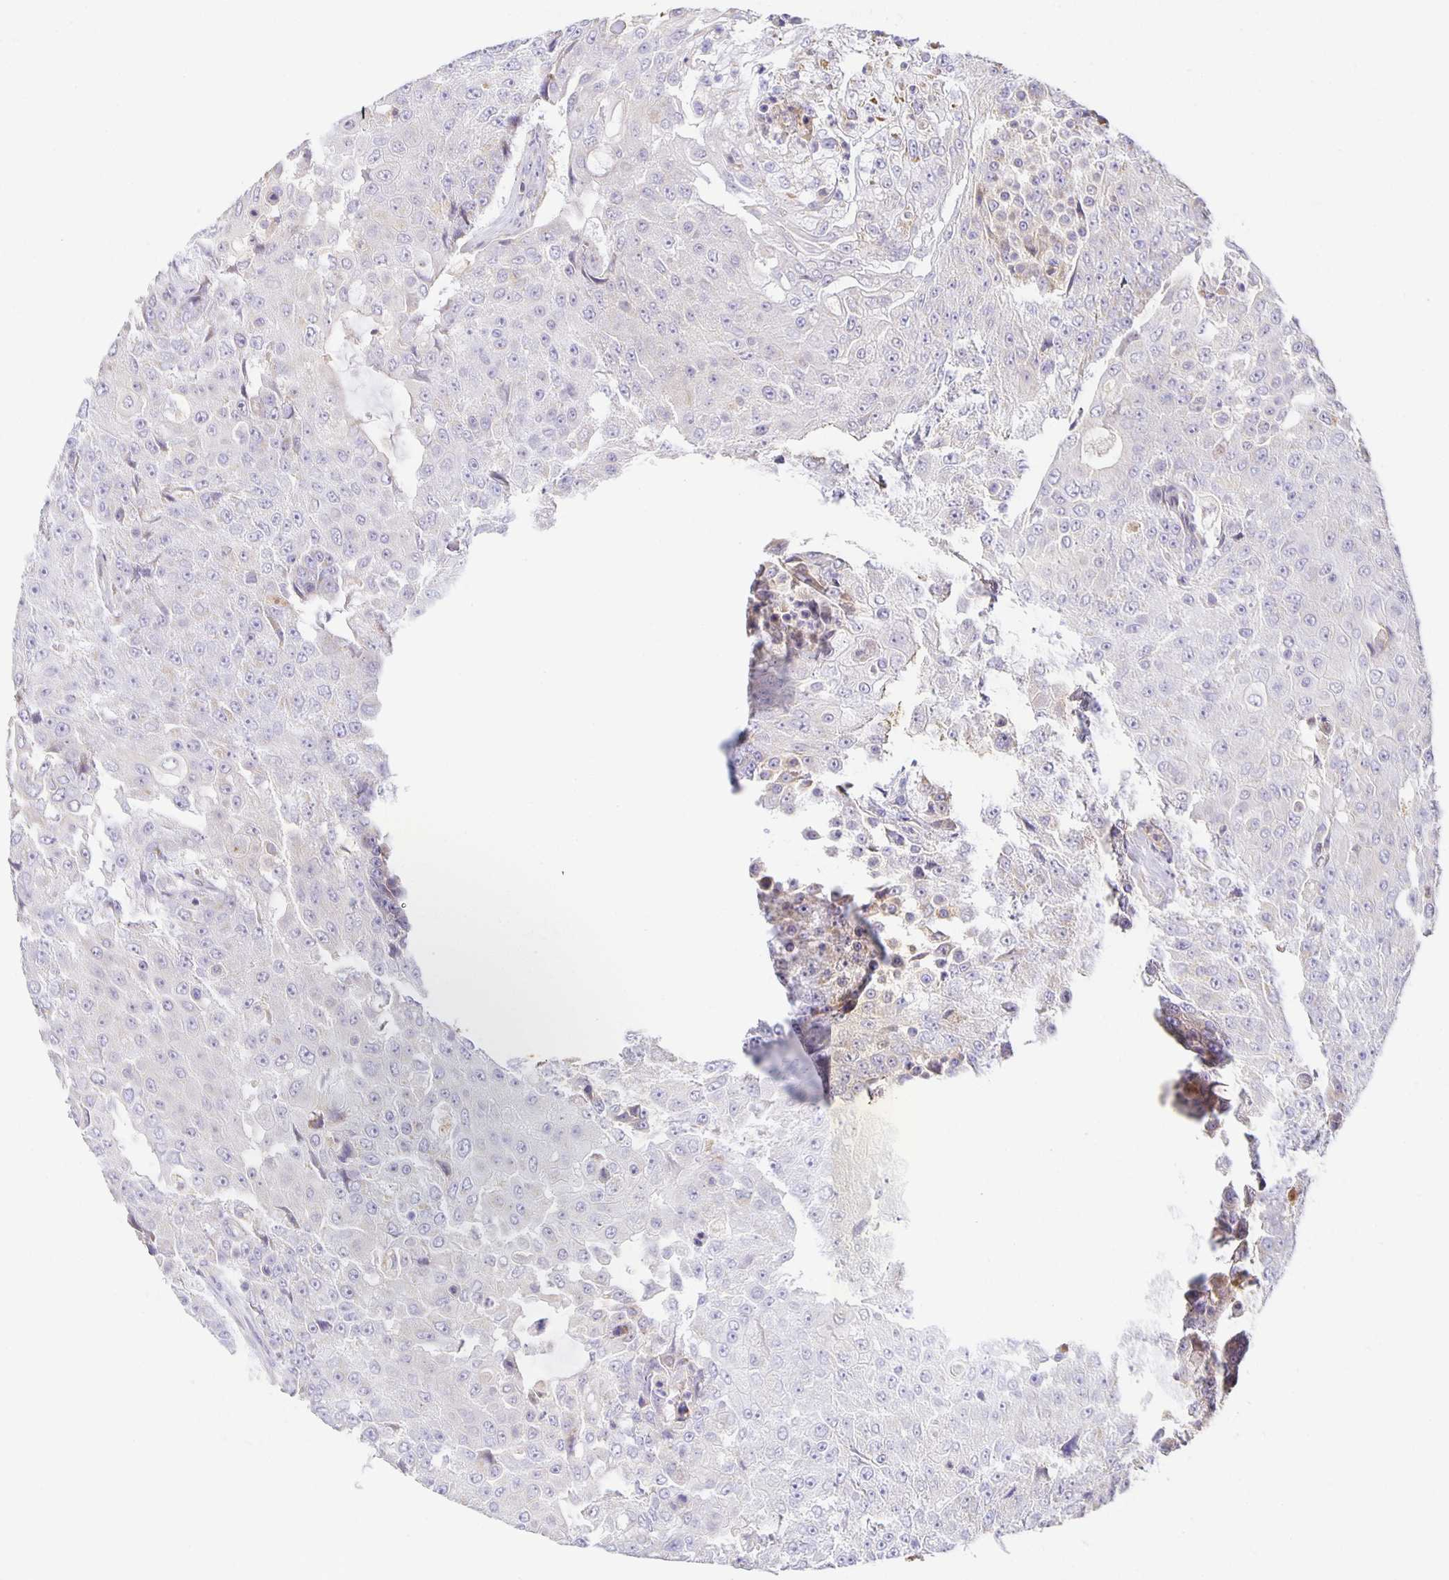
{"staining": {"intensity": "negative", "quantity": "none", "location": "none"}, "tissue": "urothelial cancer", "cell_type": "Tumor cells", "image_type": "cancer", "snomed": [{"axis": "morphology", "description": "Urothelial carcinoma, High grade"}, {"axis": "topography", "description": "Urinary bladder"}], "caption": "A micrograph of high-grade urothelial carcinoma stained for a protein exhibits no brown staining in tumor cells.", "gene": "FLRT3", "patient": {"sex": "female", "age": 63}}